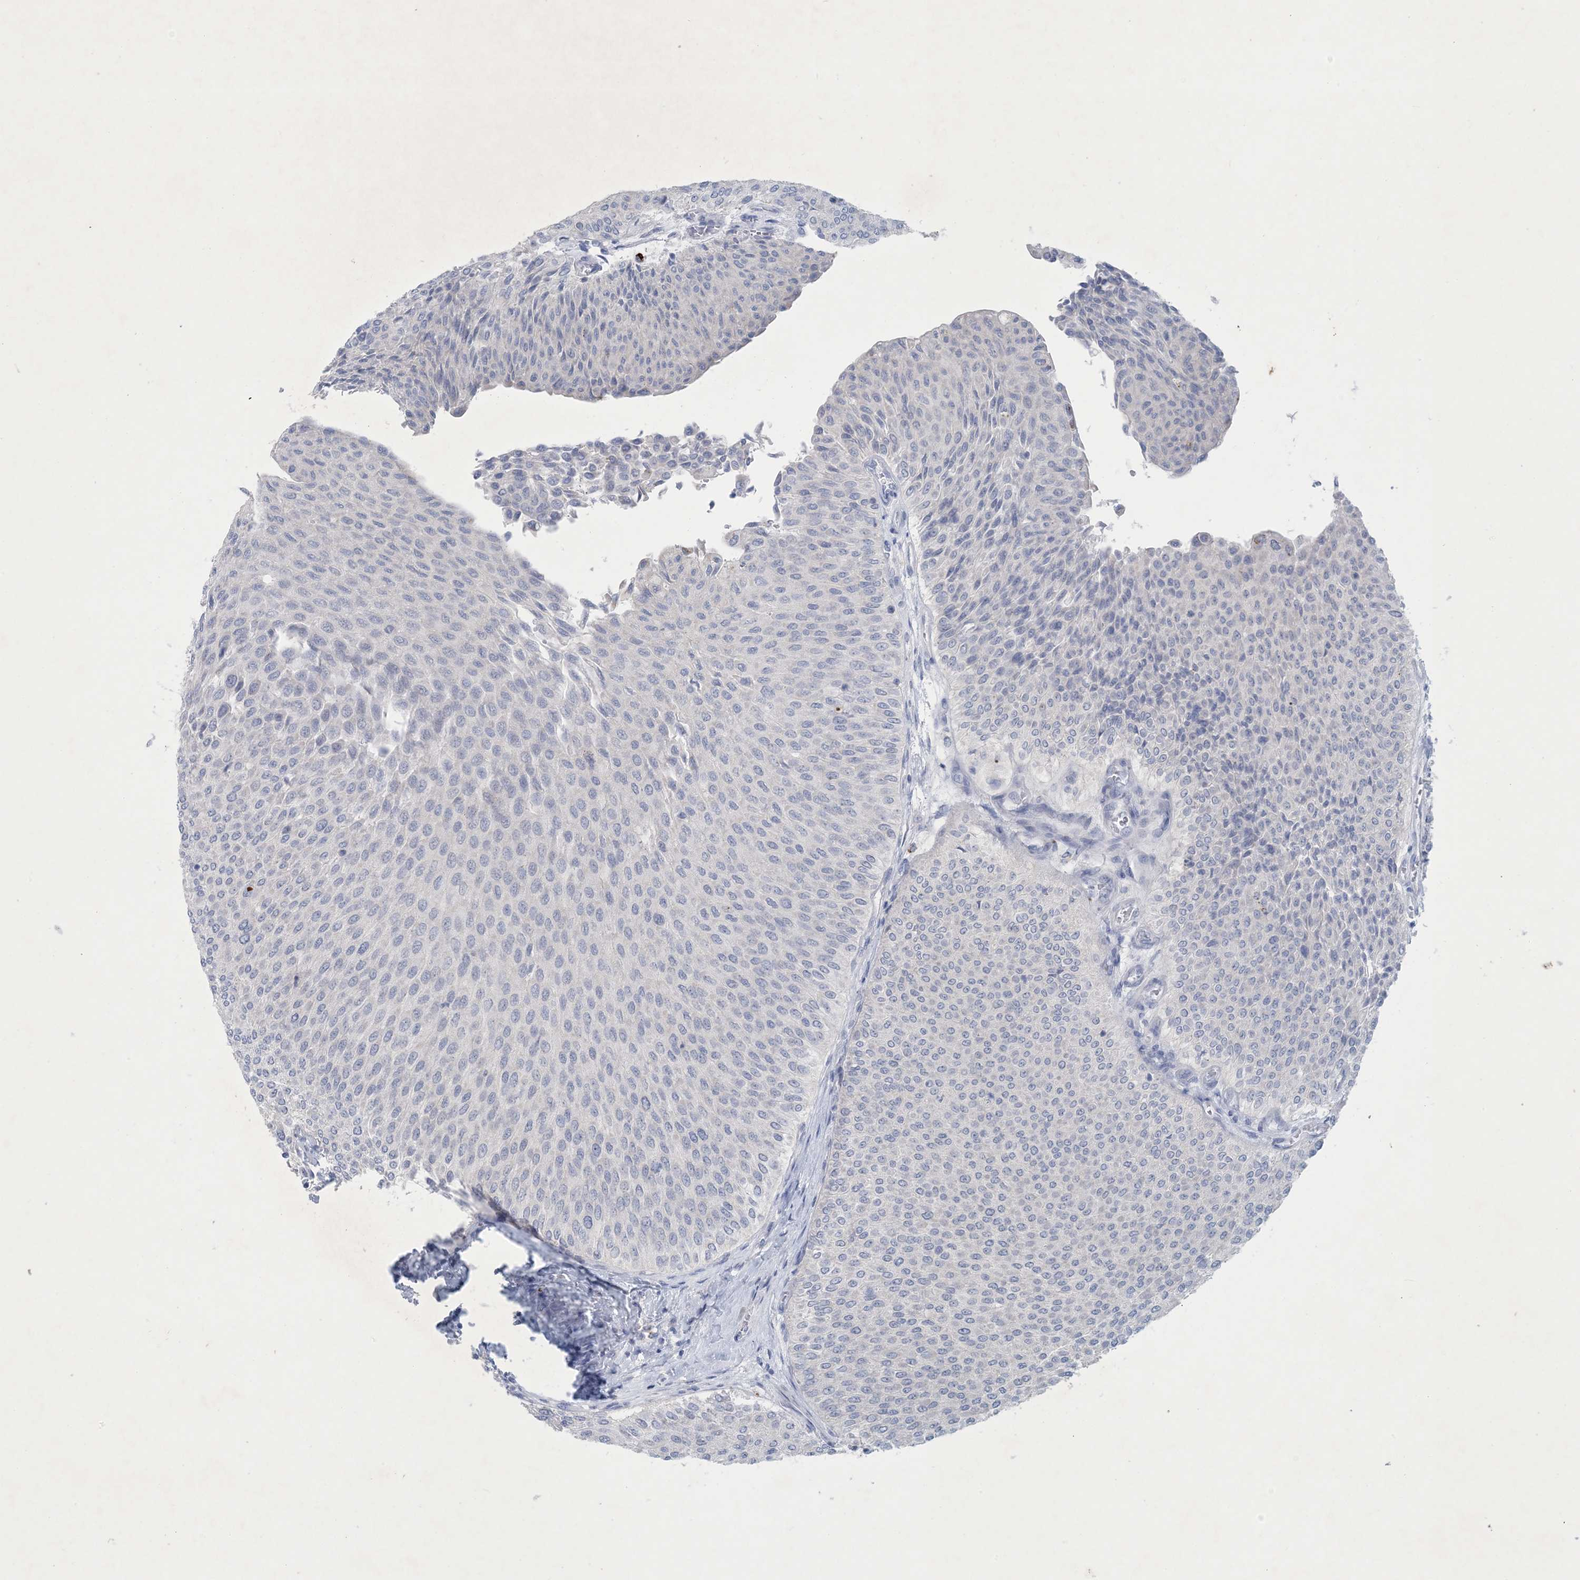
{"staining": {"intensity": "negative", "quantity": "none", "location": "none"}, "tissue": "urothelial cancer", "cell_type": "Tumor cells", "image_type": "cancer", "snomed": [{"axis": "morphology", "description": "Urothelial carcinoma, Low grade"}, {"axis": "topography", "description": "Urinary bladder"}], "caption": "Low-grade urothelial carcinoma stained for a protein using IHC demonstrates no staining tumor cells.", "gene": "GABRG1", "patient": {"sex": "male", "age": 78}}